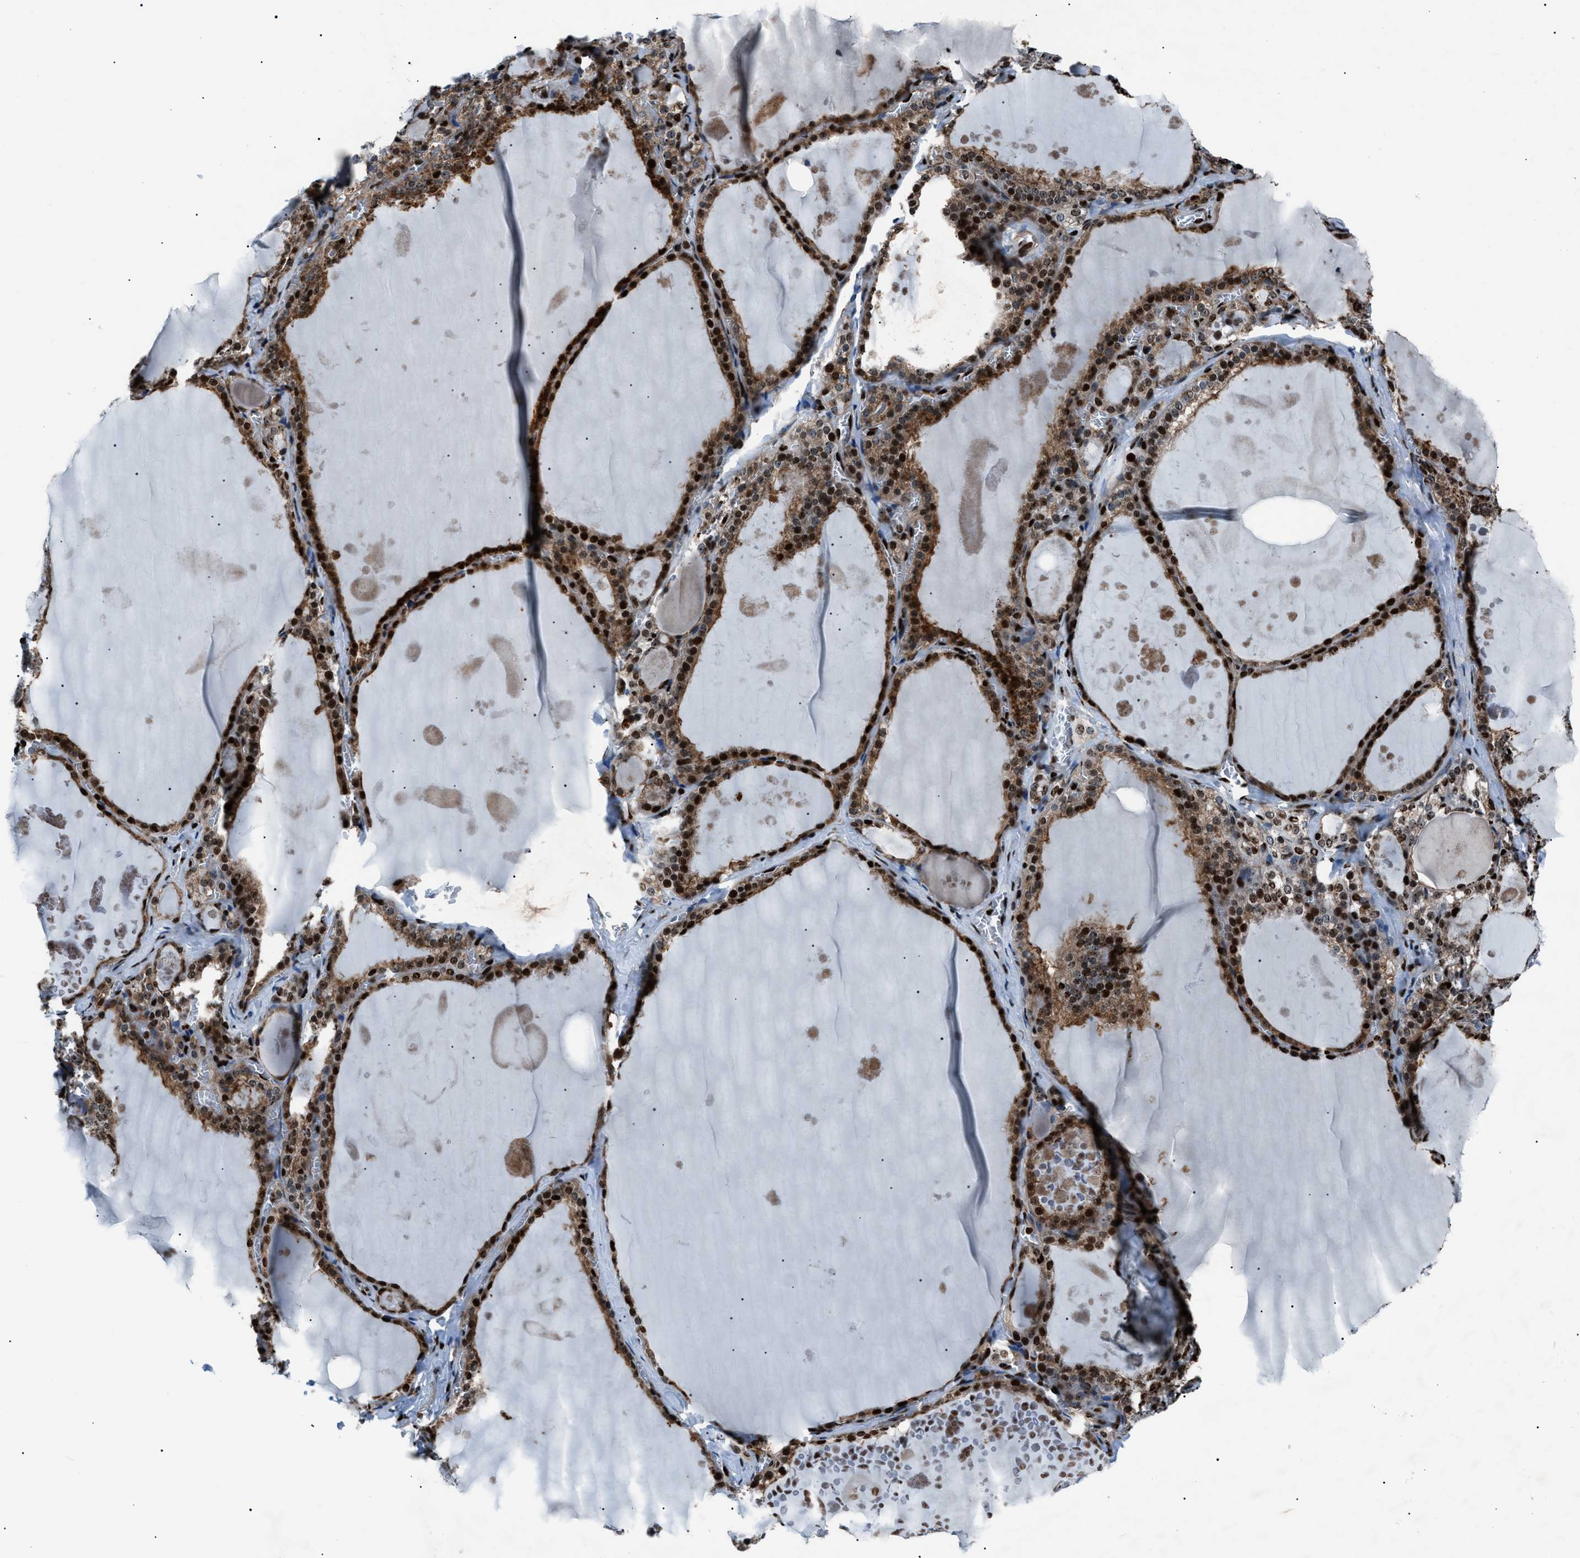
{"staining": {"intensity": "strong", "quantity": ">75%", "location": "cytoplasmic/membranous,nuclear"}, "tissue": "thyroid gland", "cell_type": "Glandular cells", "image_type": "normal", "snomed": [{"axis": "morphology", "description": "Normal tissue, NOS"}, {"axis": "topography", "description": "Thyroid gland"}], "caption": "A micrograph of thyroid gland stained for a protein shows strong cytoplasmic/membranous,nuclear brown staining in glandular cells.", "gene": "PRKX", "patient": {"sex": "male", "age": 56}}